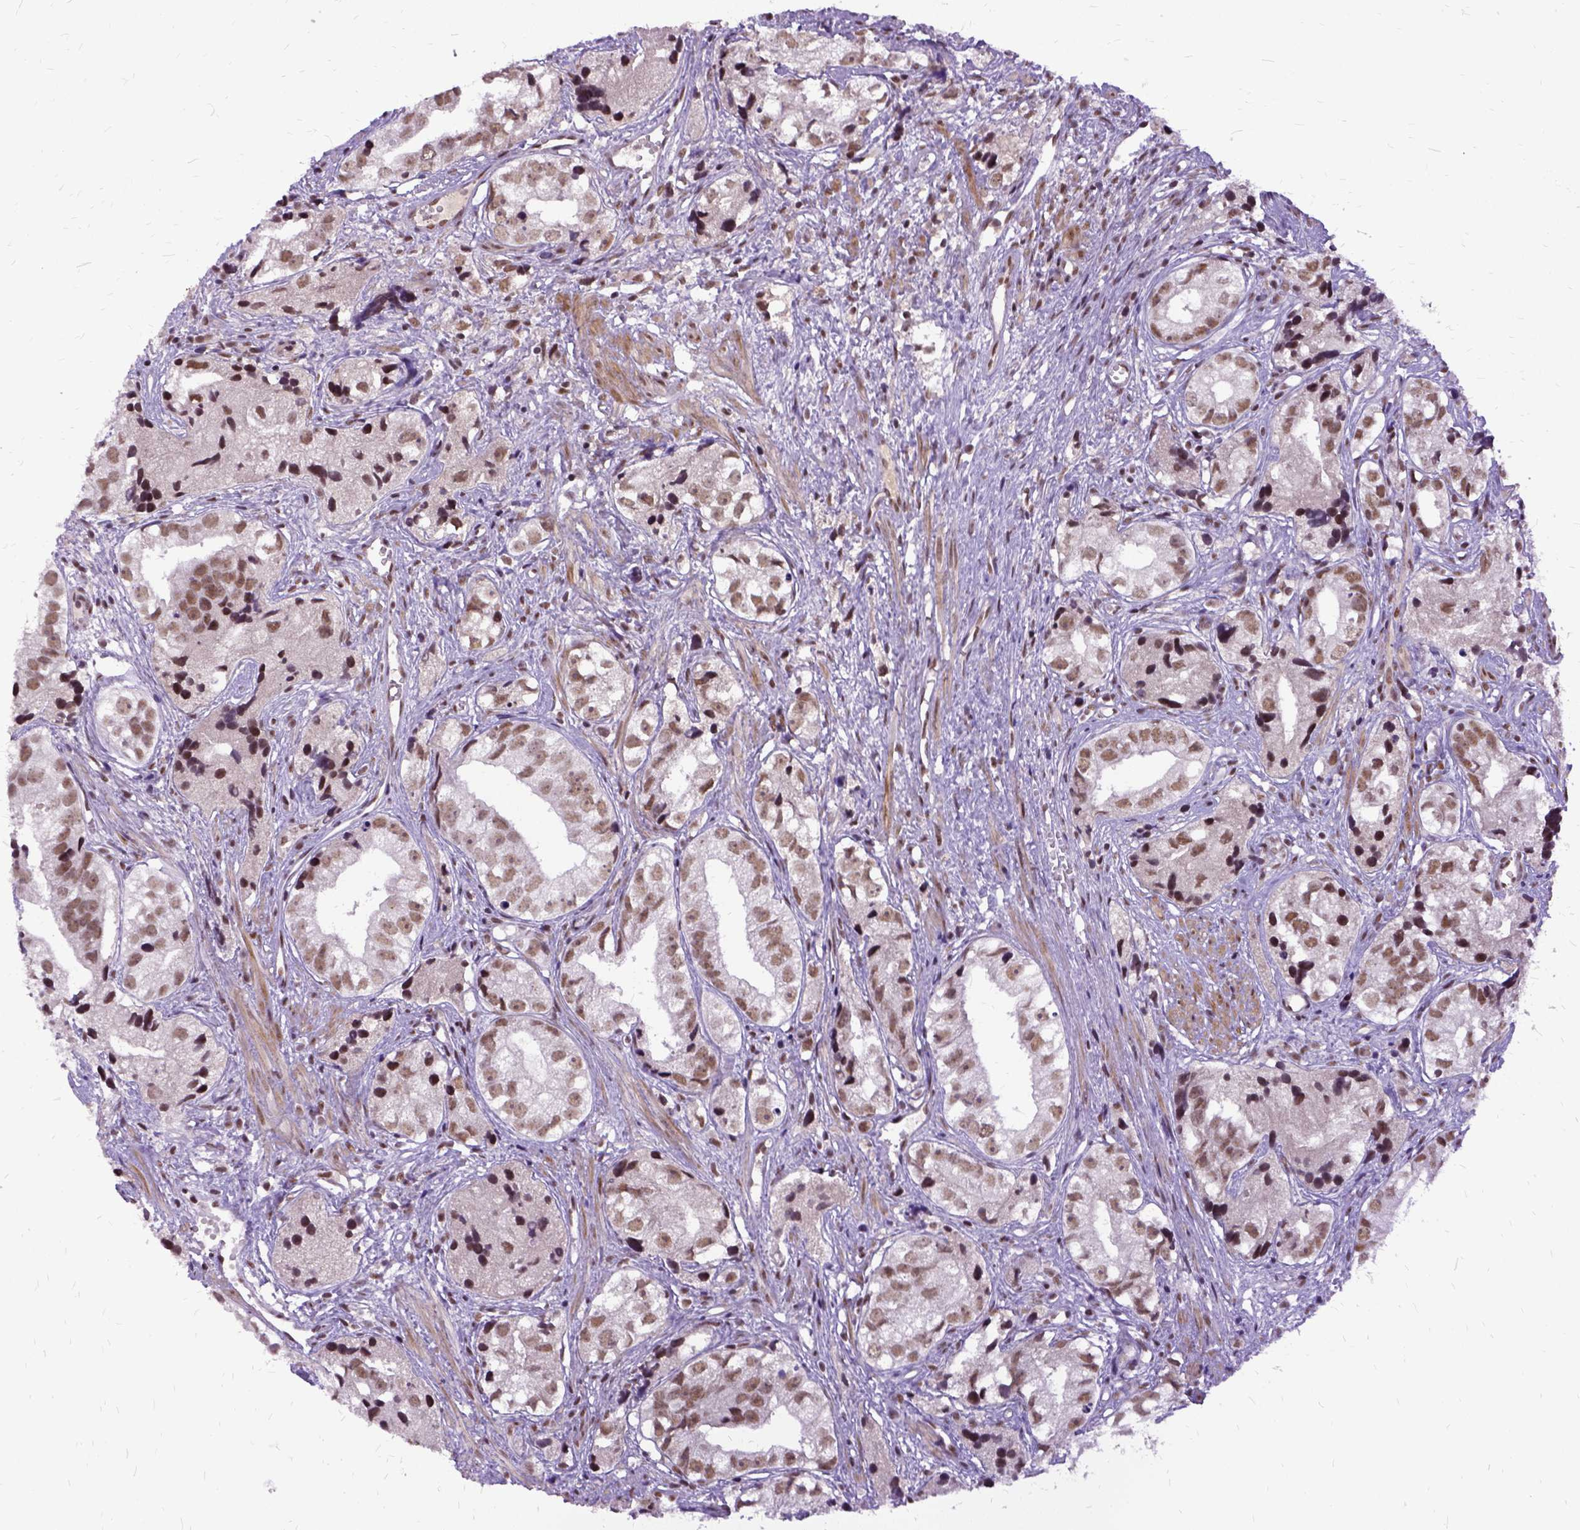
{"staining": {"intensity": "moderate", "quantity": ">75%", "location": "nuclear"}, "tissue": "prostate cancer", "cell_type": "Tumor cells", "image_type": "cancer", "snomed": [{"axis": "morphology", "description": "Adenocarcinoma, High grade"}, {"axis": "topography", "description": "Prostate"}], "caption": "The photomicrograph shows staining of high-grade adenocarcinoma (prostate), revealing moderate nuclear protein positivity (brown color) within tumor cells.", "gene": "SETD1A", "patient": {"sex": "male", "age": 68}}